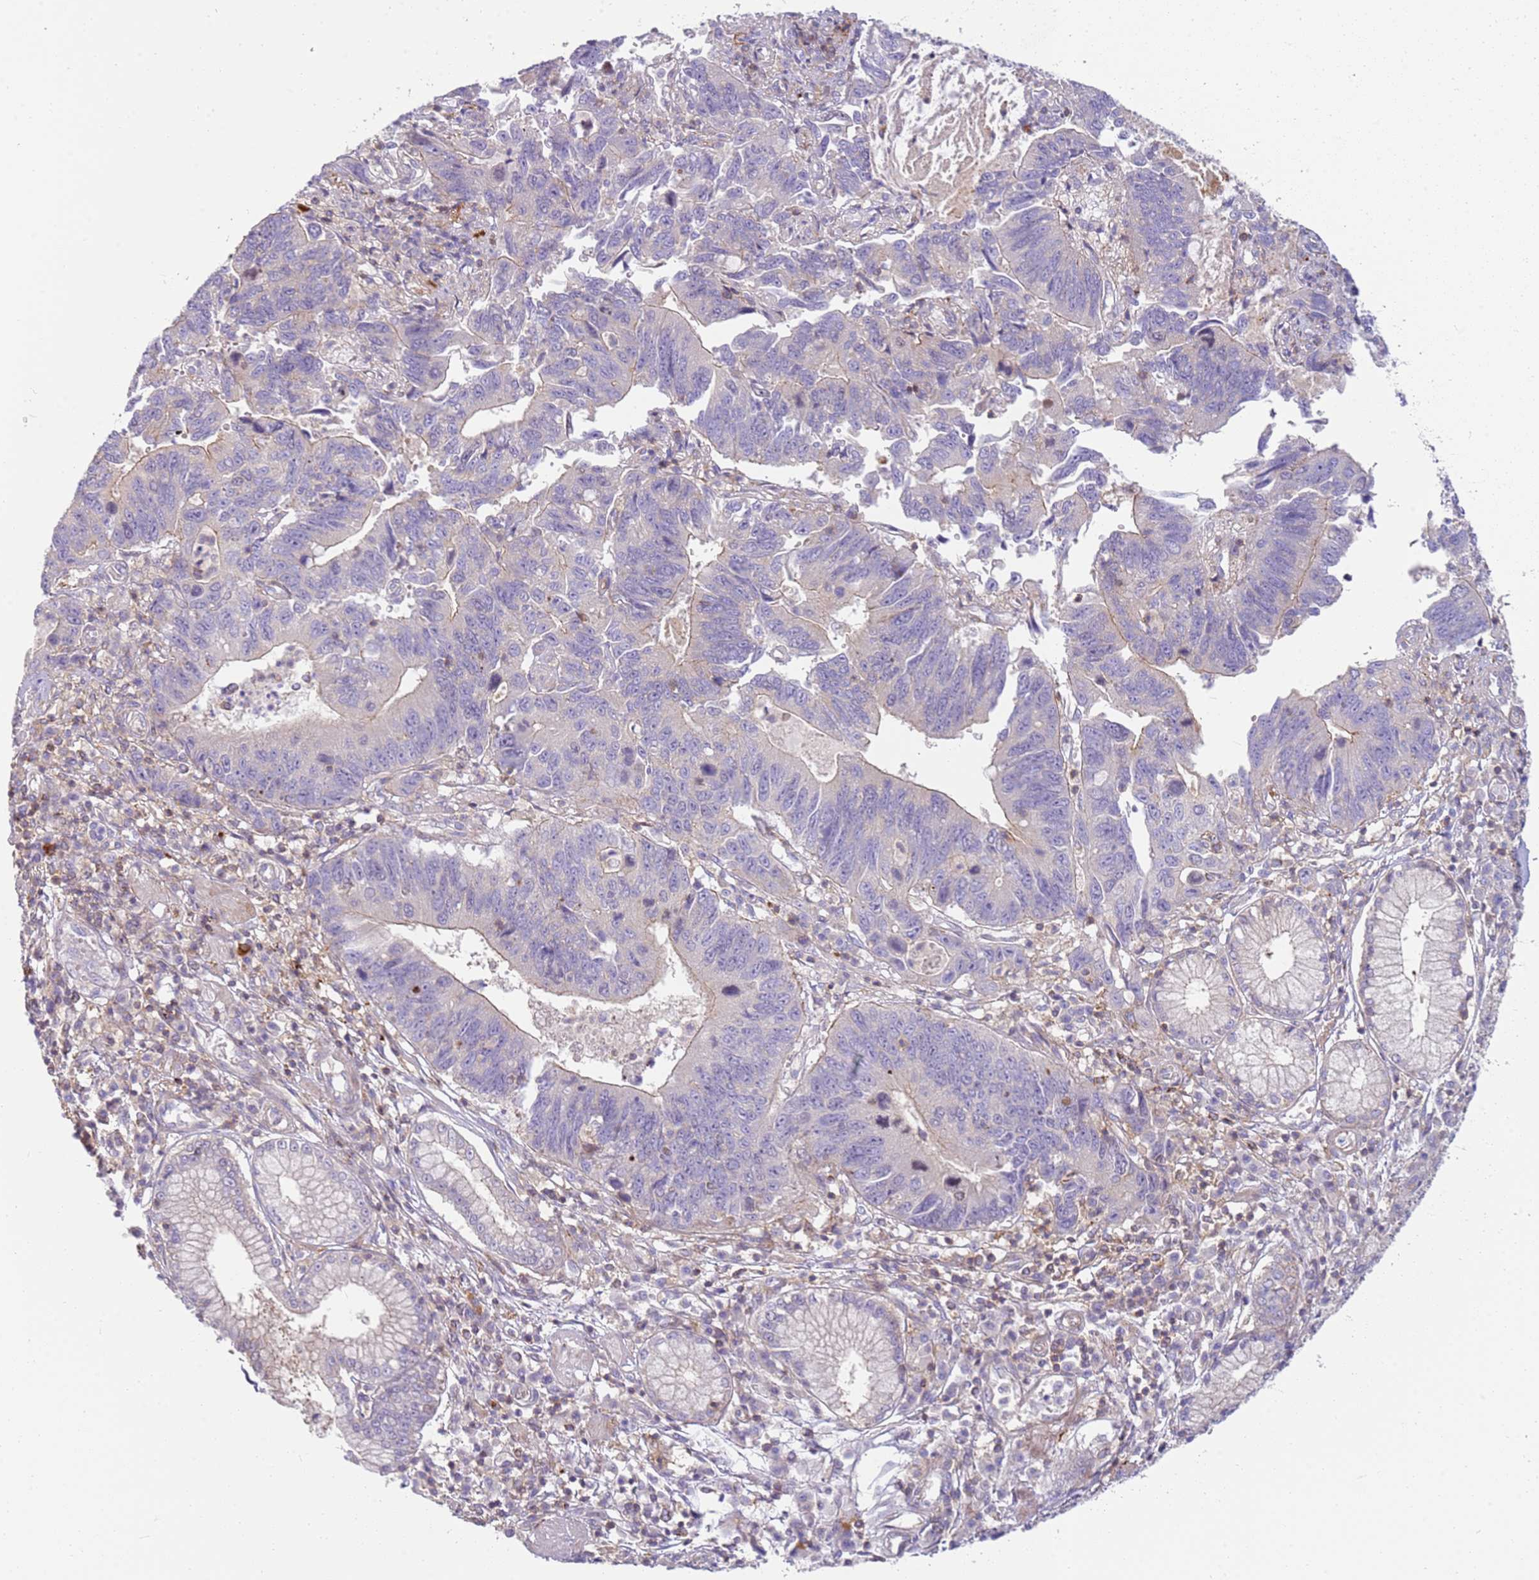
{"staining": {"intensity": "negative", "quantity": "none", "location": "none"}, "tissue": "stomach cancer", "cell_type": "Tumor cells", "image_type": "cancer", "snomed": [{"axis": "morphology", "description": "Adenocarcinoma, NOS"}, {"axis": "topography", "description": "Stomach"}], "caption": "IHC photomicrograph of neoplastic tissue: stomach adenocarcinoma stained with DAB exhibits no significant protein expression in tumor cells. (DAB (3,3'-diaminobenzidine) IHC visualized using brightfield microscopy, high magnification).", "gene": "FPR1", "patient": {"sex": "male", "age": 59}}